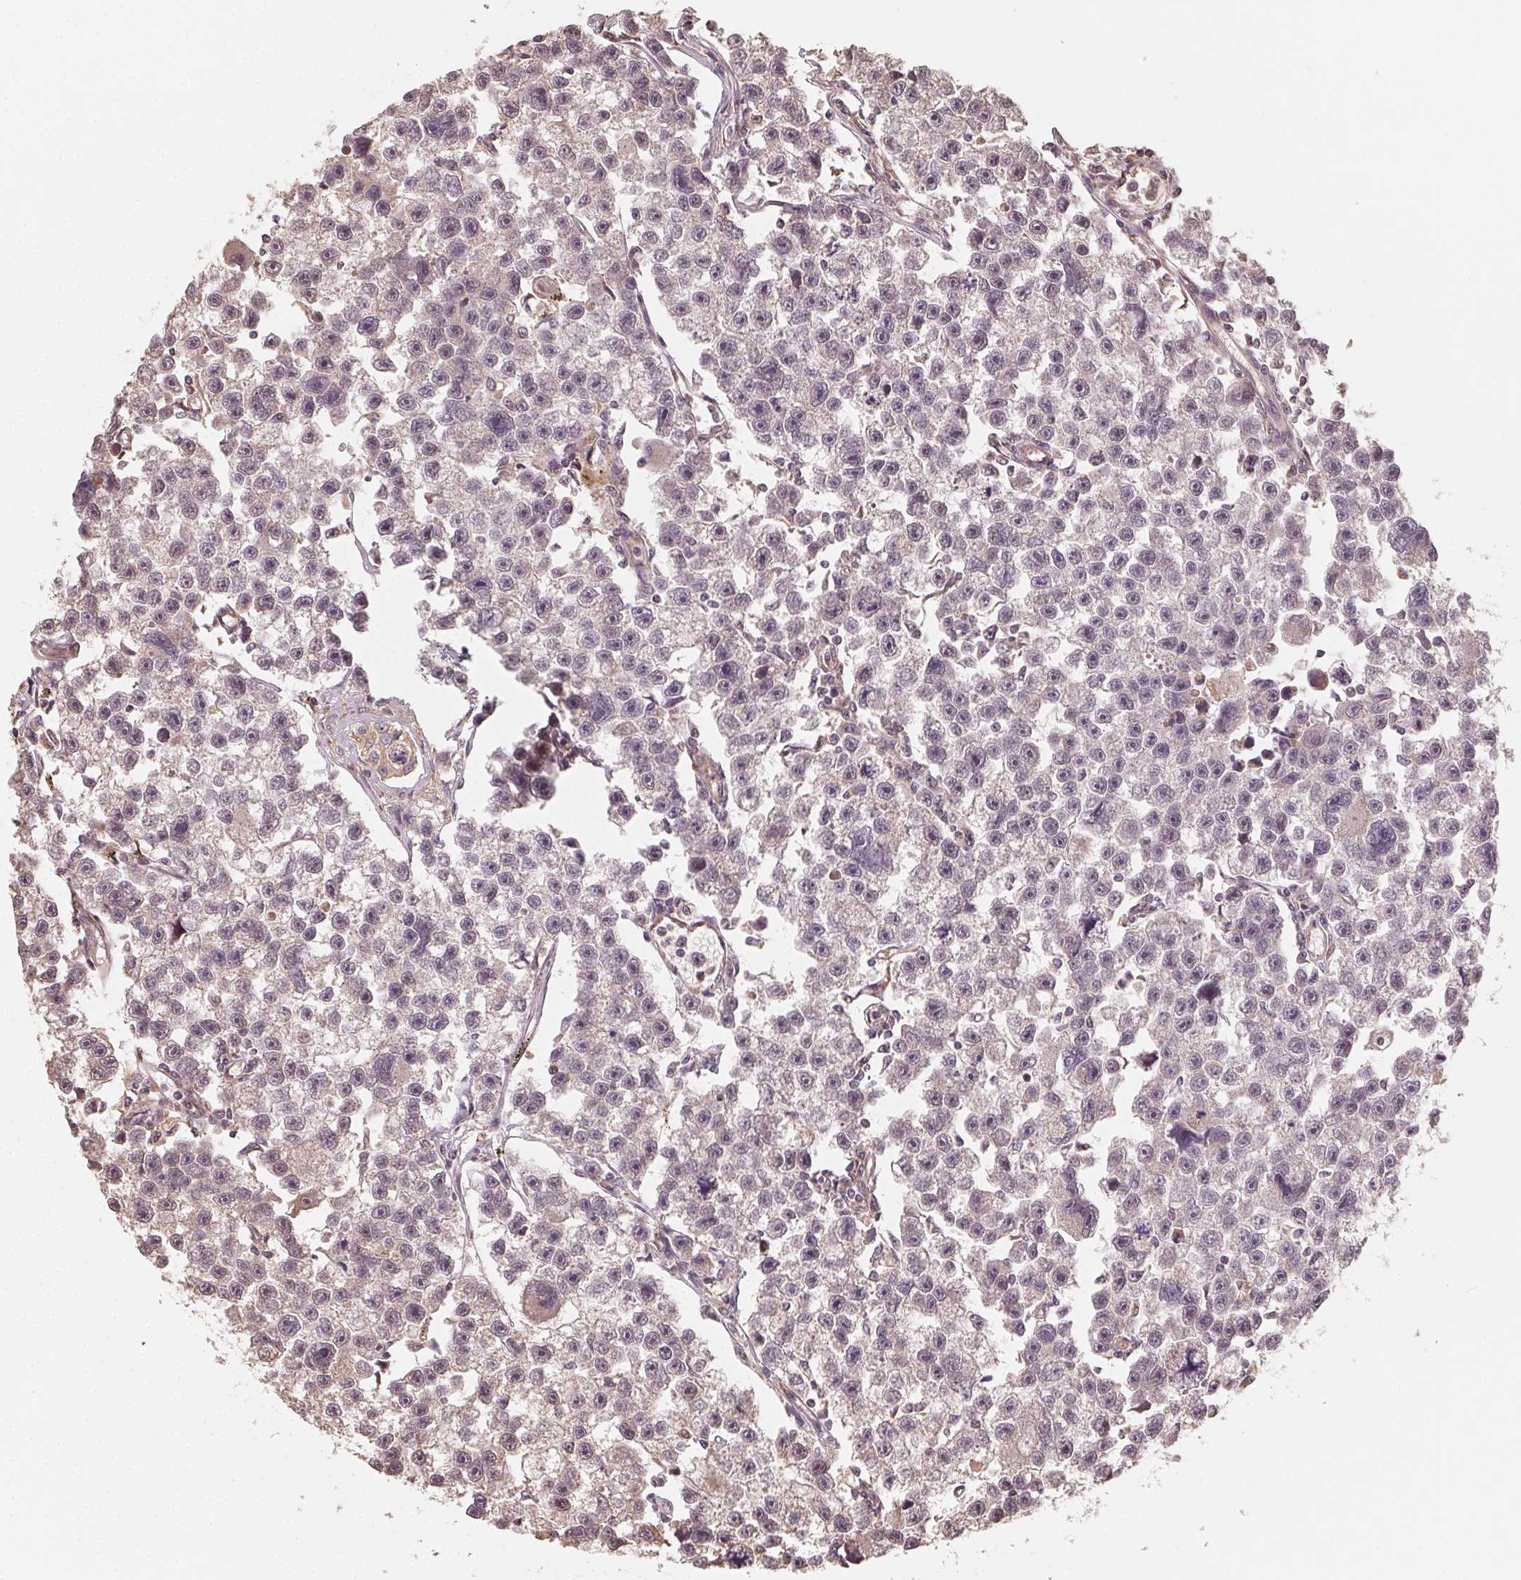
{"staining": {"intensity": "weak", "quantity": "<25%", "location": "cytoplasmic/membranous"}, "tissue": "testis cancer", "cell_type": "Tumor cells", "image_type": "cancer", "snomed": [{"axis": "morphology", "description": "Seminoma, NOS"}, {"axis": "topography", "description": "Testis"}], "caption": "Testis seminoma was stained to show a protein in brown. There is no significant positivity in tumor cells.", "gene": "WBP2", "patient": {"sex": "male", "age": 26}}